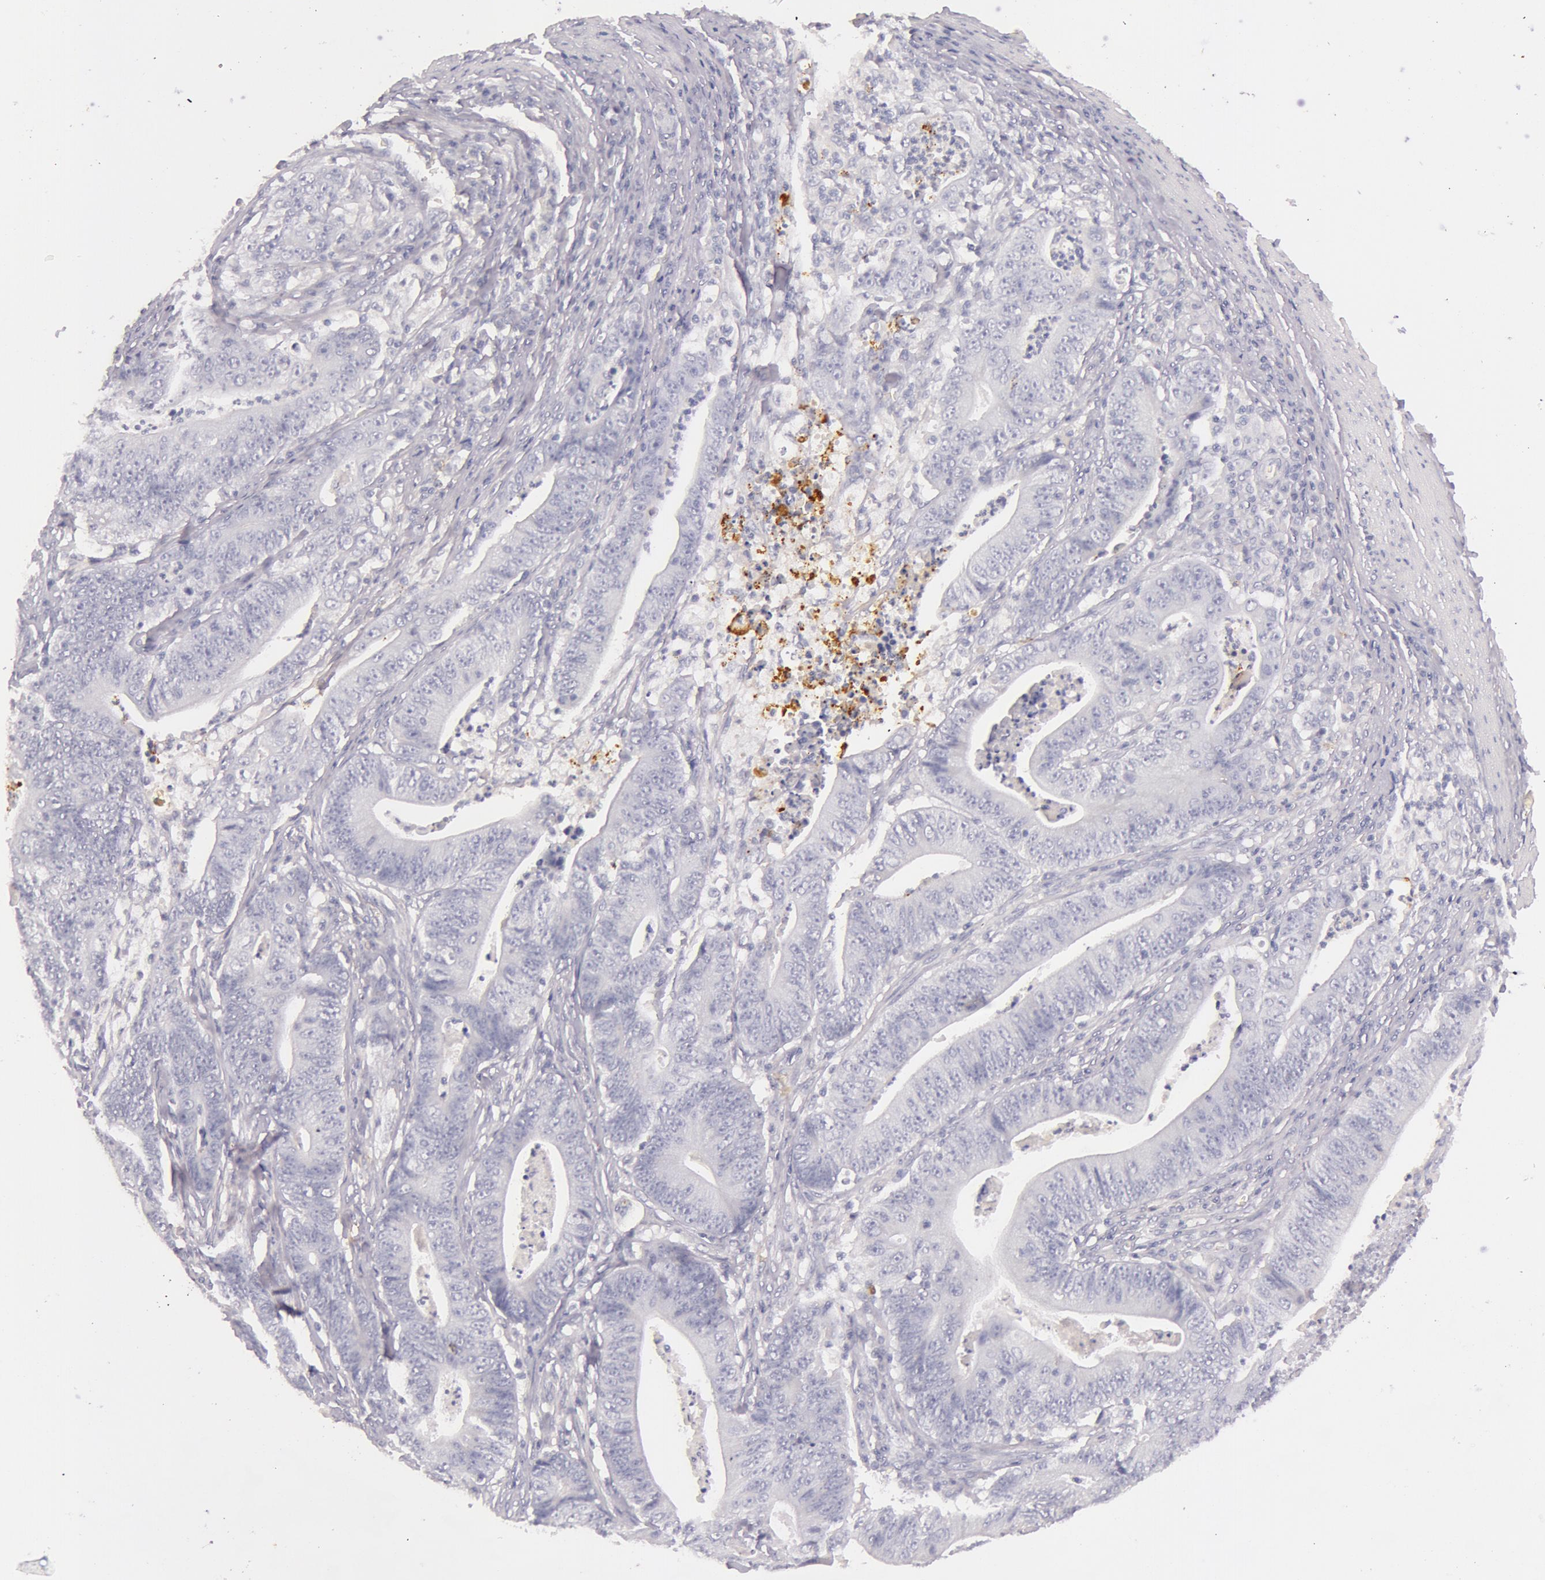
{"staining": {"intensity": "negative", "quantity": "none", "location": "none"}, "tissue": "stomach cancer", "cell_type": "Tumor cells", "image_type": "cancer", "snomed": [{"axis": "morphology", "description": "Adenocarcinoma, NOS"}, {"axis": "topography", "description": "Stomach, lower"}], "caption": "Protein analysis of stomach cancer (adenocarcinoma) shows no significant expression in tumor cells.", "gene": "C4BPA", "patient": {"sex": "female", "age": 86}}